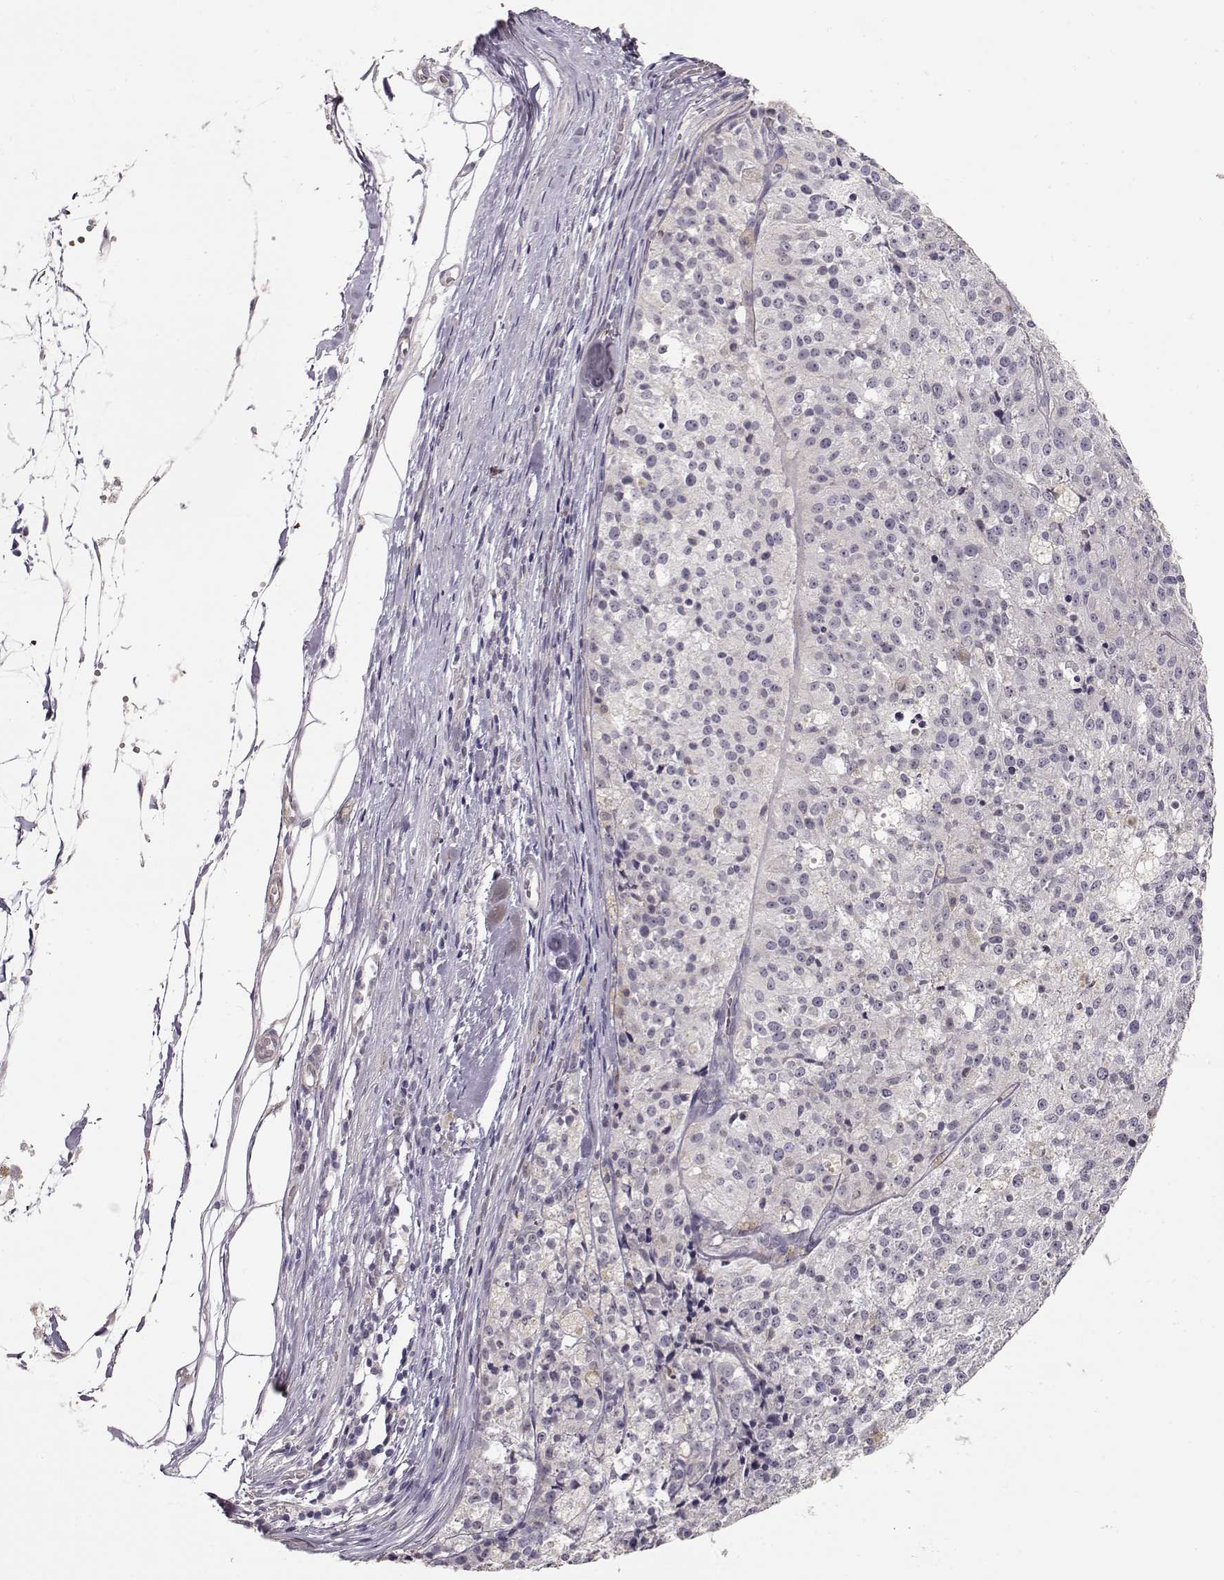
{"staining": {"intensity": "negative", "quantity": "none", "location": "none"}, "tissue": "melanoma", "cell_type": "Tumor cells", "image_type": "cancer", "snomed": [{"axis": "morphology", "description": "Malignant melanoma, Metastatic site"}, {"axis": "topography", "description": "Lymph node"}], "caption": "High magnification brightfield microscopy of melanoma stained with DAB (3,3'-diaminobenzidine) (brown) and counterstained with hematoxylin (blue): tumor cells show no significant staining.", "gene": "LAMA5", "patient": {"sex": "female", "age": 64}}